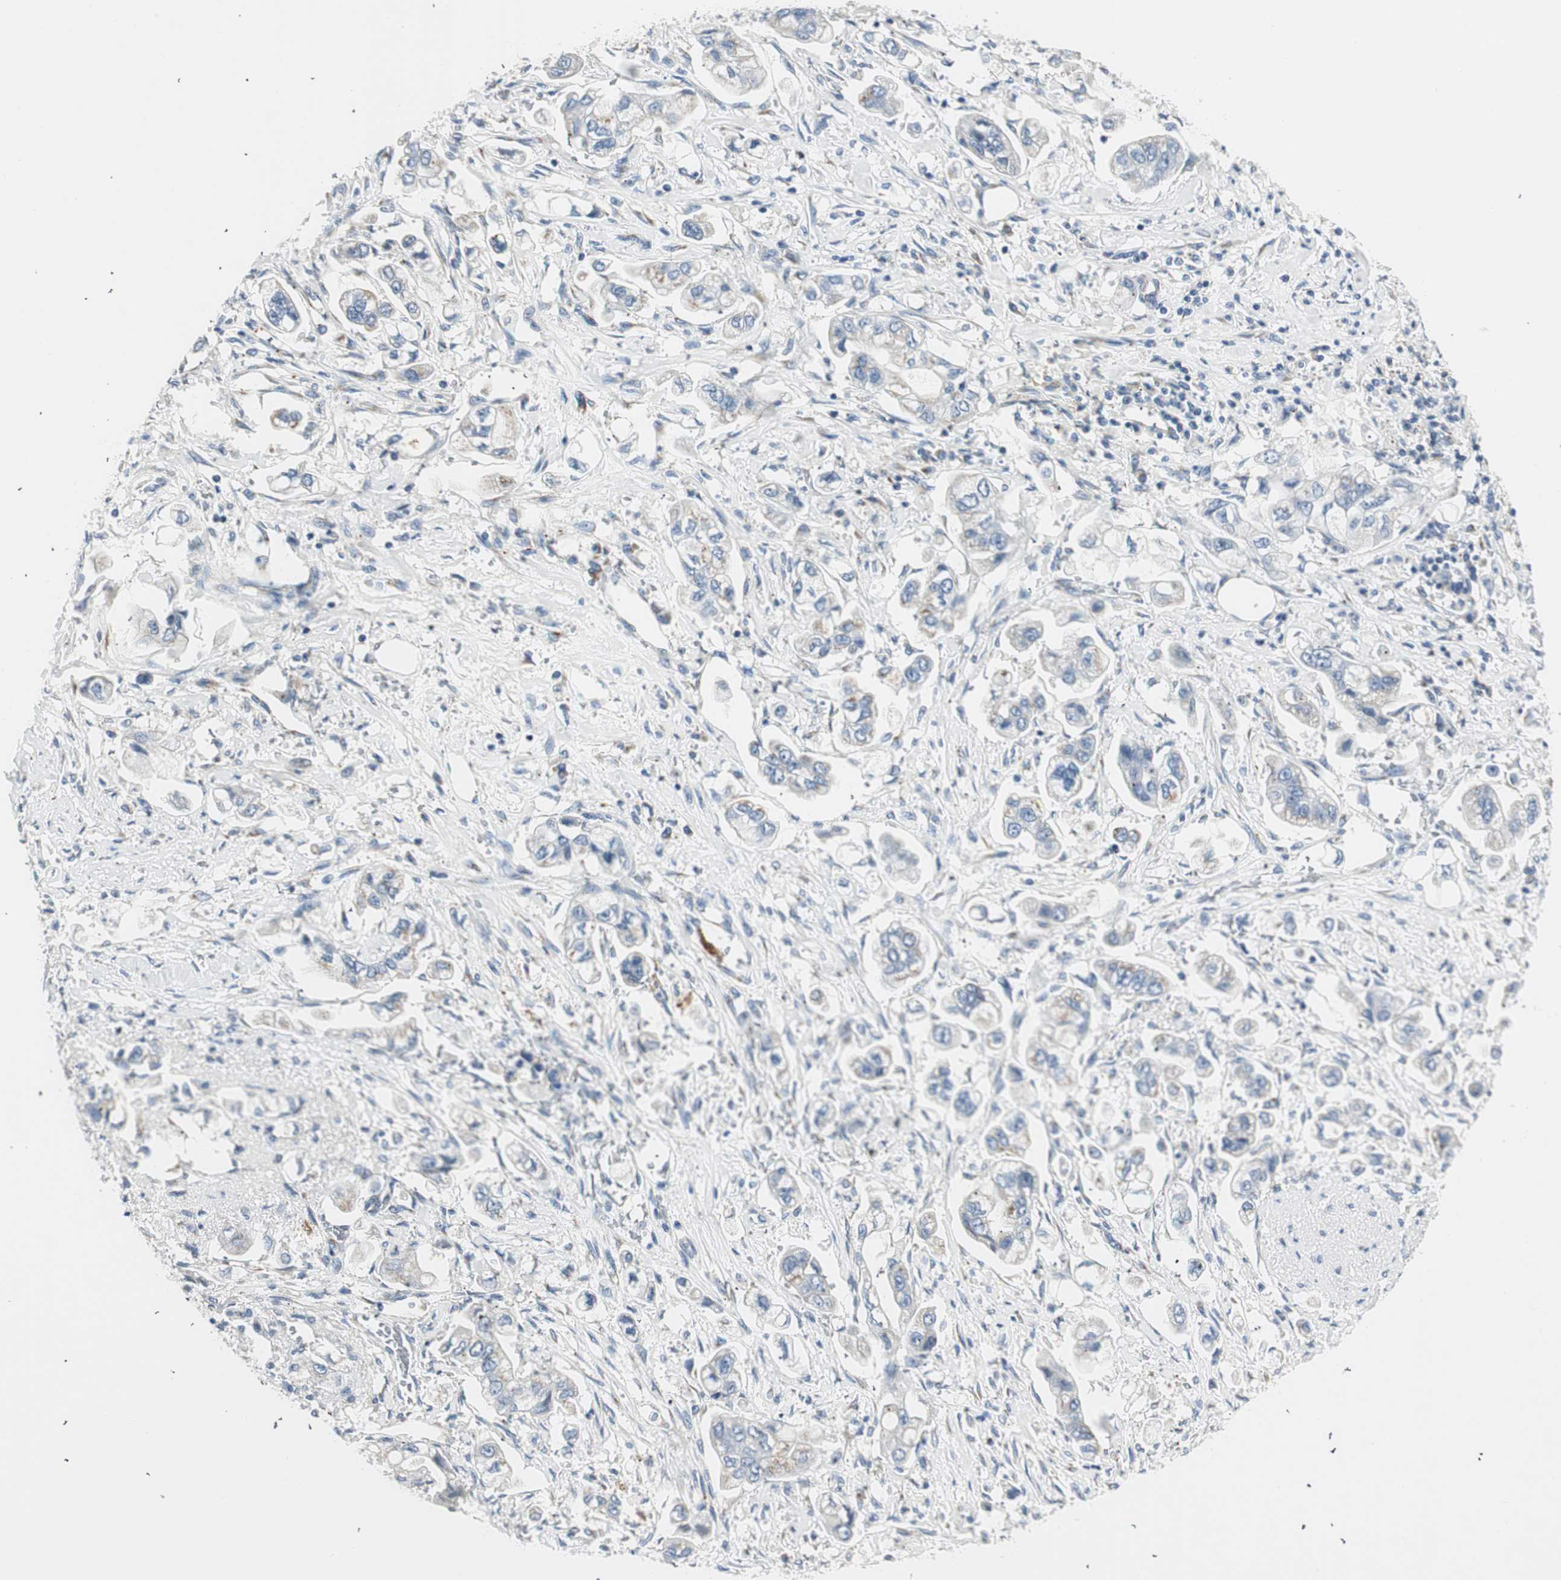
{"staining": {"intensity": "negative", "quantity": "none", "location": "none"}, "tissue": "stomach cancer", "cell_type": "Tumor cells", "image_type": "cancer", "snomed": [{"axis": "morphology", "description": "Adenocarcinoma, NOS"}, {"axis": "topography", "description": "Stomach"}], "caption": "This is an immunohistochemistry (IHC) histopathology image of adenocarcinoma (stomach). There is no positivity in tumor cells.", "gene": "TMF1", "patient": {"sex": "male", "age": 62}}